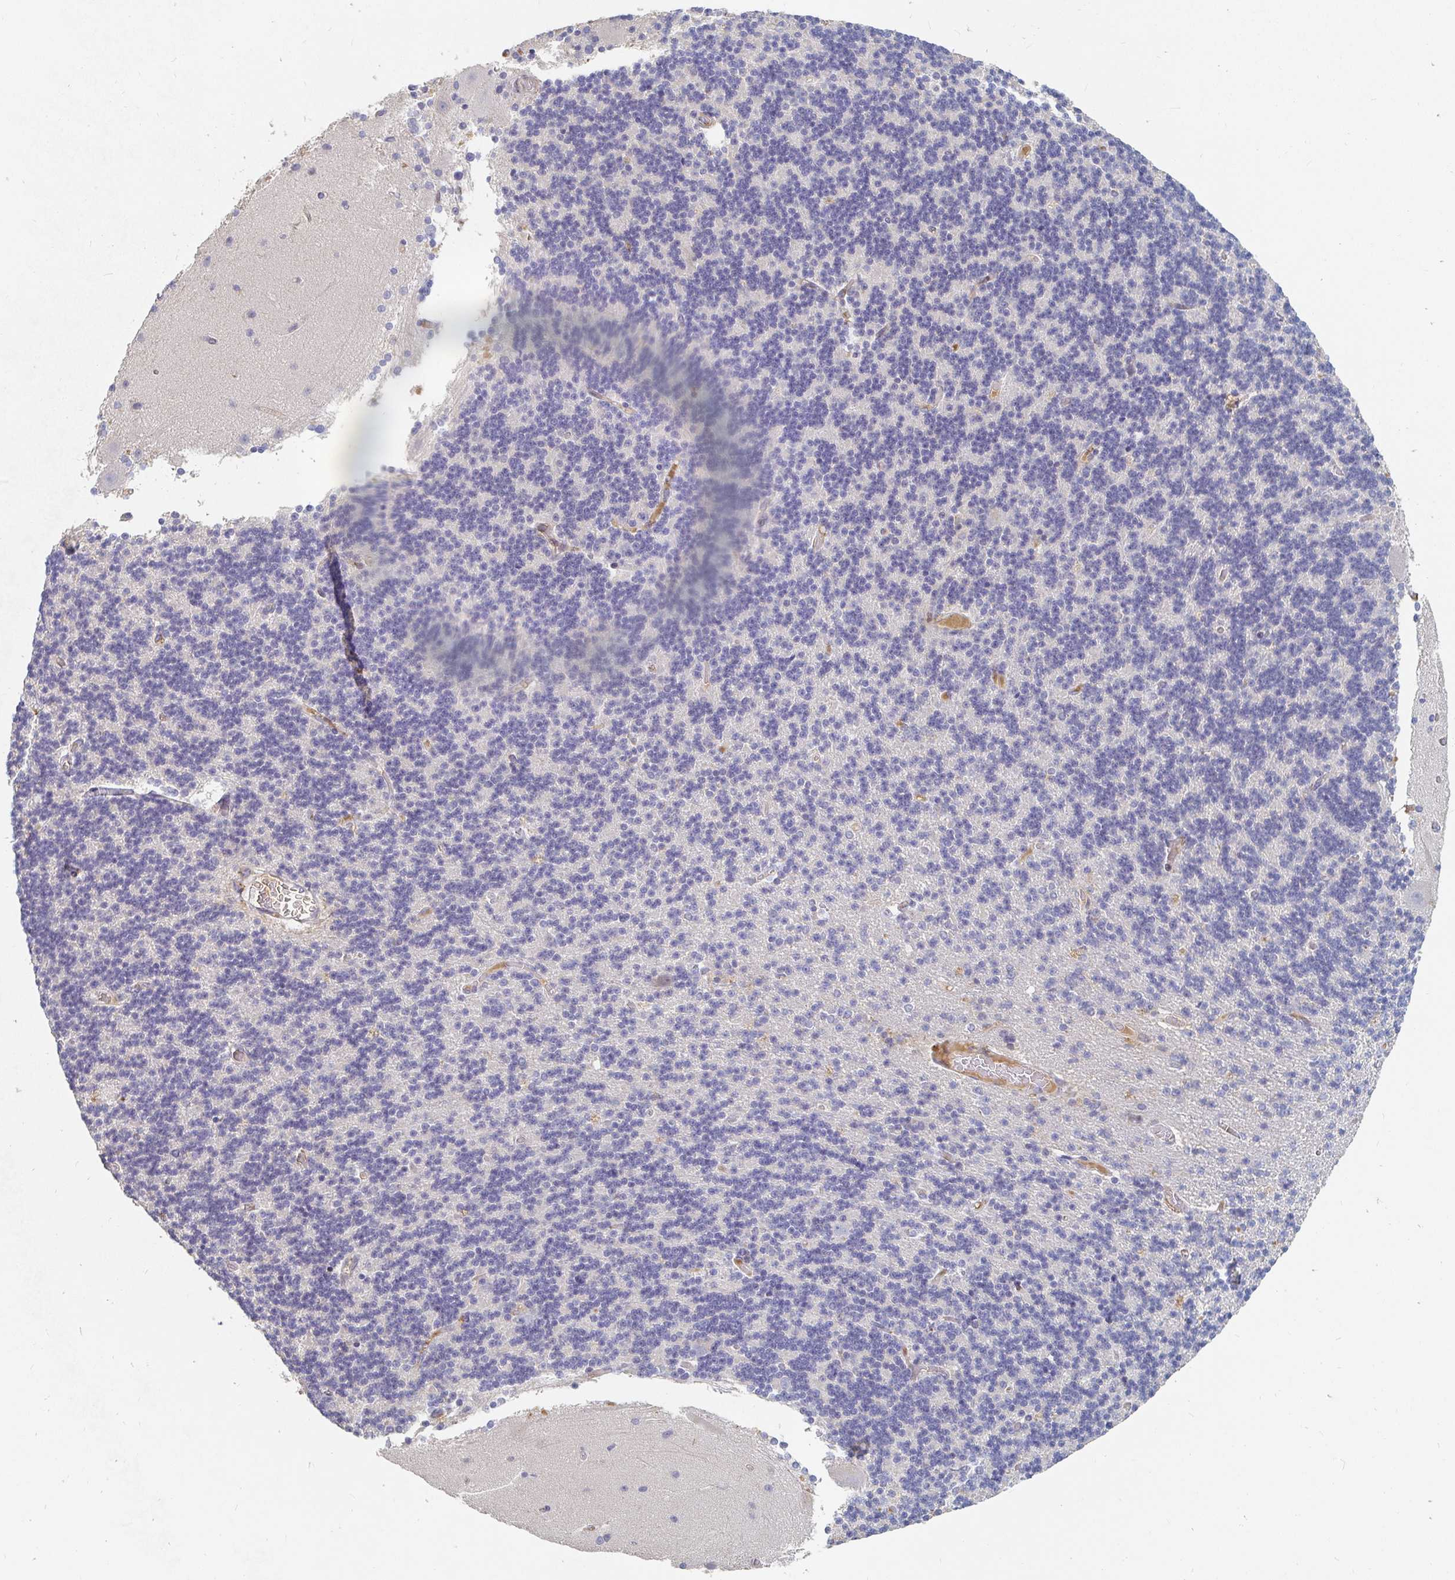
{"staining": {"intensity": "negative", "quantity": "none", "location": "none"}, "tissue": "cerebellum", "cell_type": "Cells in granular layer", "image_type": "normal", "snomed": [{"axis": "morphology", "description": "Normal tissue, NOS"}, {"axis": "topography", "description": "Cerebellum"}], "caption": "Normal cerebellum was stained to show a protein in brown. There is no significant positivity in cells in granular layer. (DAB immunohistochemistry visualized using brightfield microscopy, high magnification).", "gene": "NME9", "patient": {"sex": "female", "age": 54}}